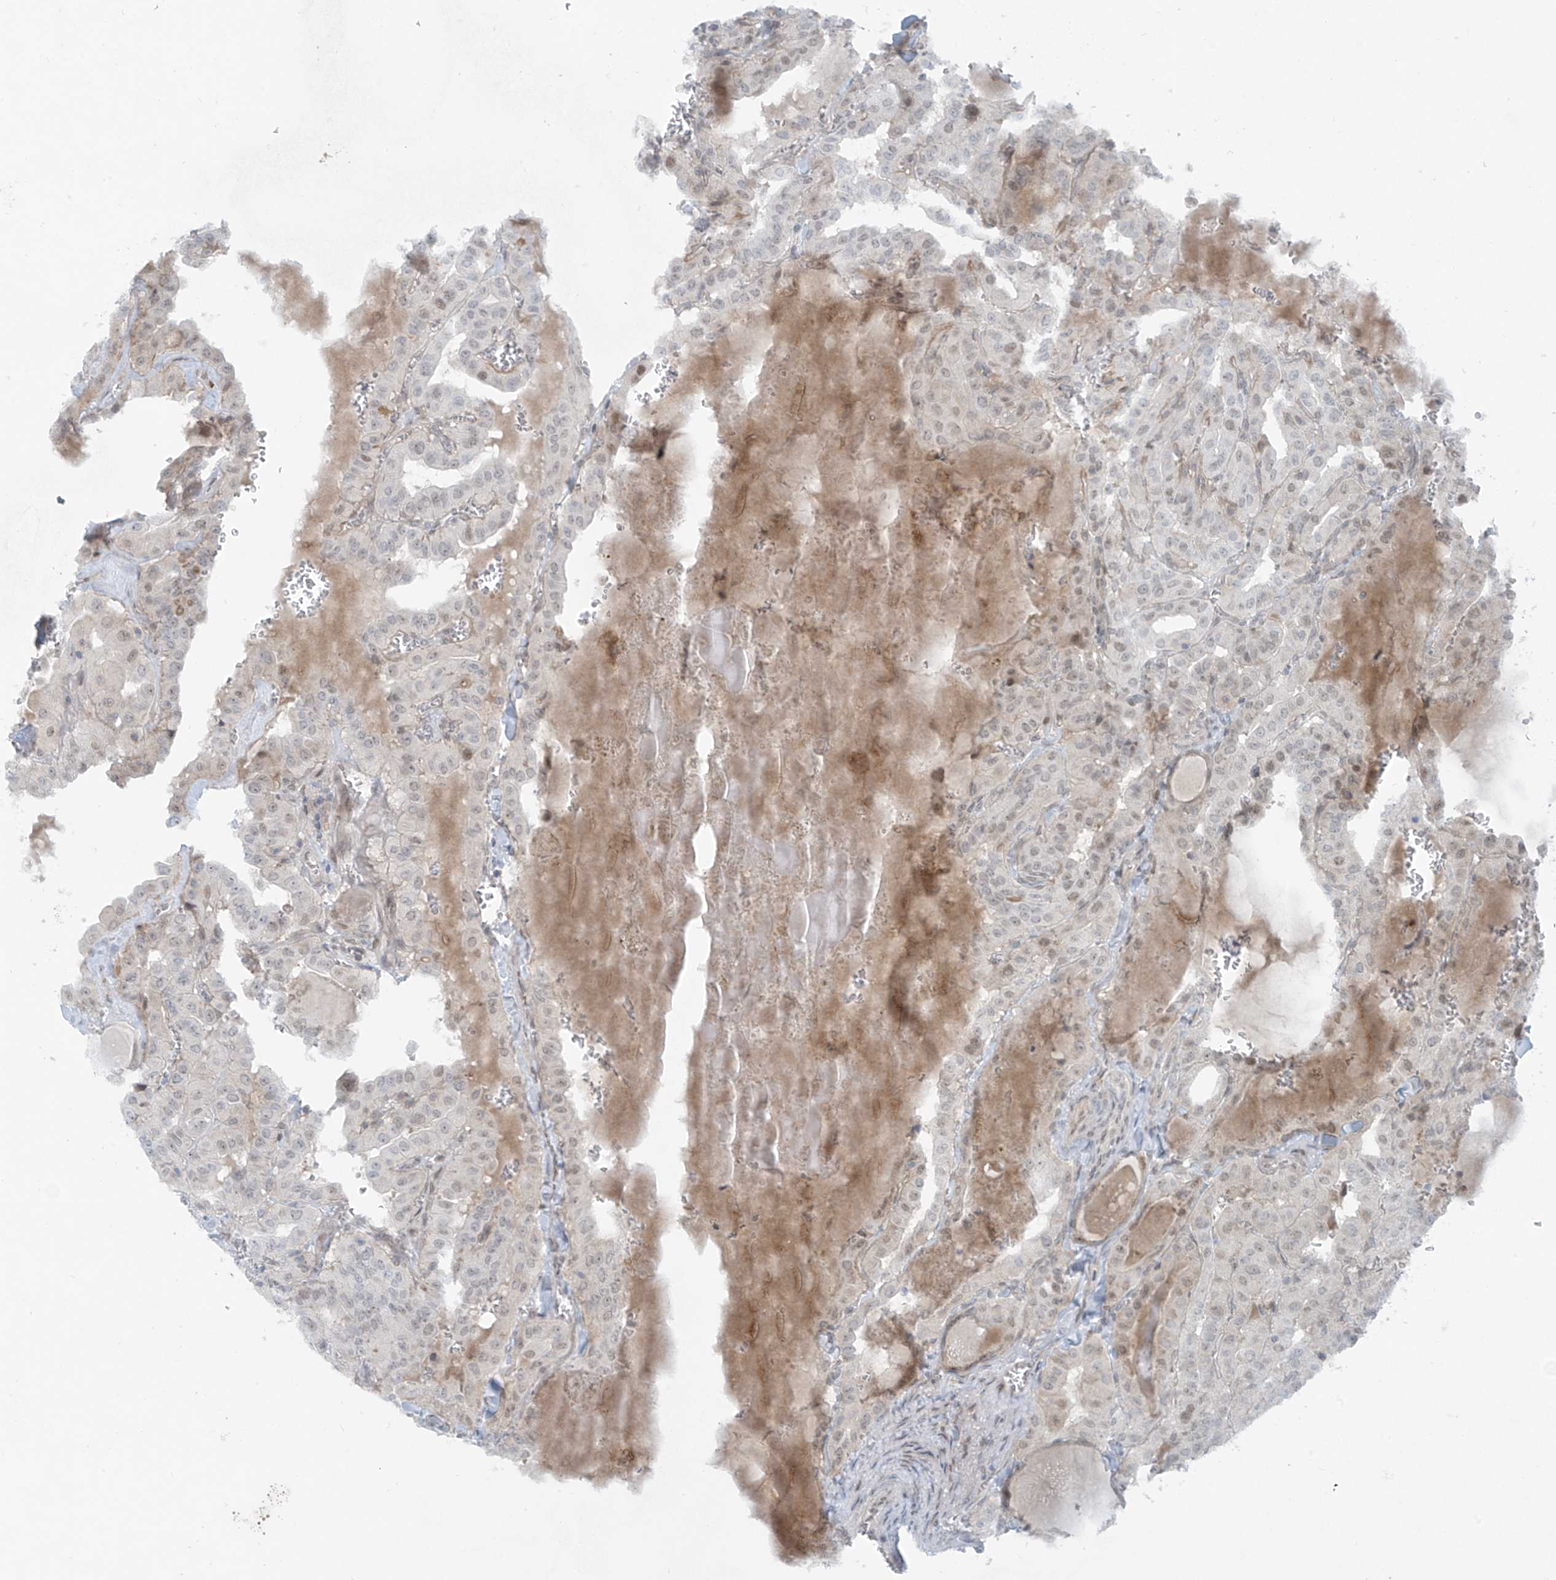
{"staining": {"intensity": "negative", "quantity": "none", "location": "none"}, "tissue": "thyroid cancer", "cell_type": "Tumor cells", "image_type": "cancer", "snomed": [{"axis": "morphology", "description": "Papillary adenocarcinoma, NOS"}, {"axis": "topography", "description": "Thyroid gland"}], "caption": "Tumor cells are negative for protein expression in human thyroid papillary adenocarcinoma.", "gene": "PPAT", "patient": {"sex": "male", "age": 52}}